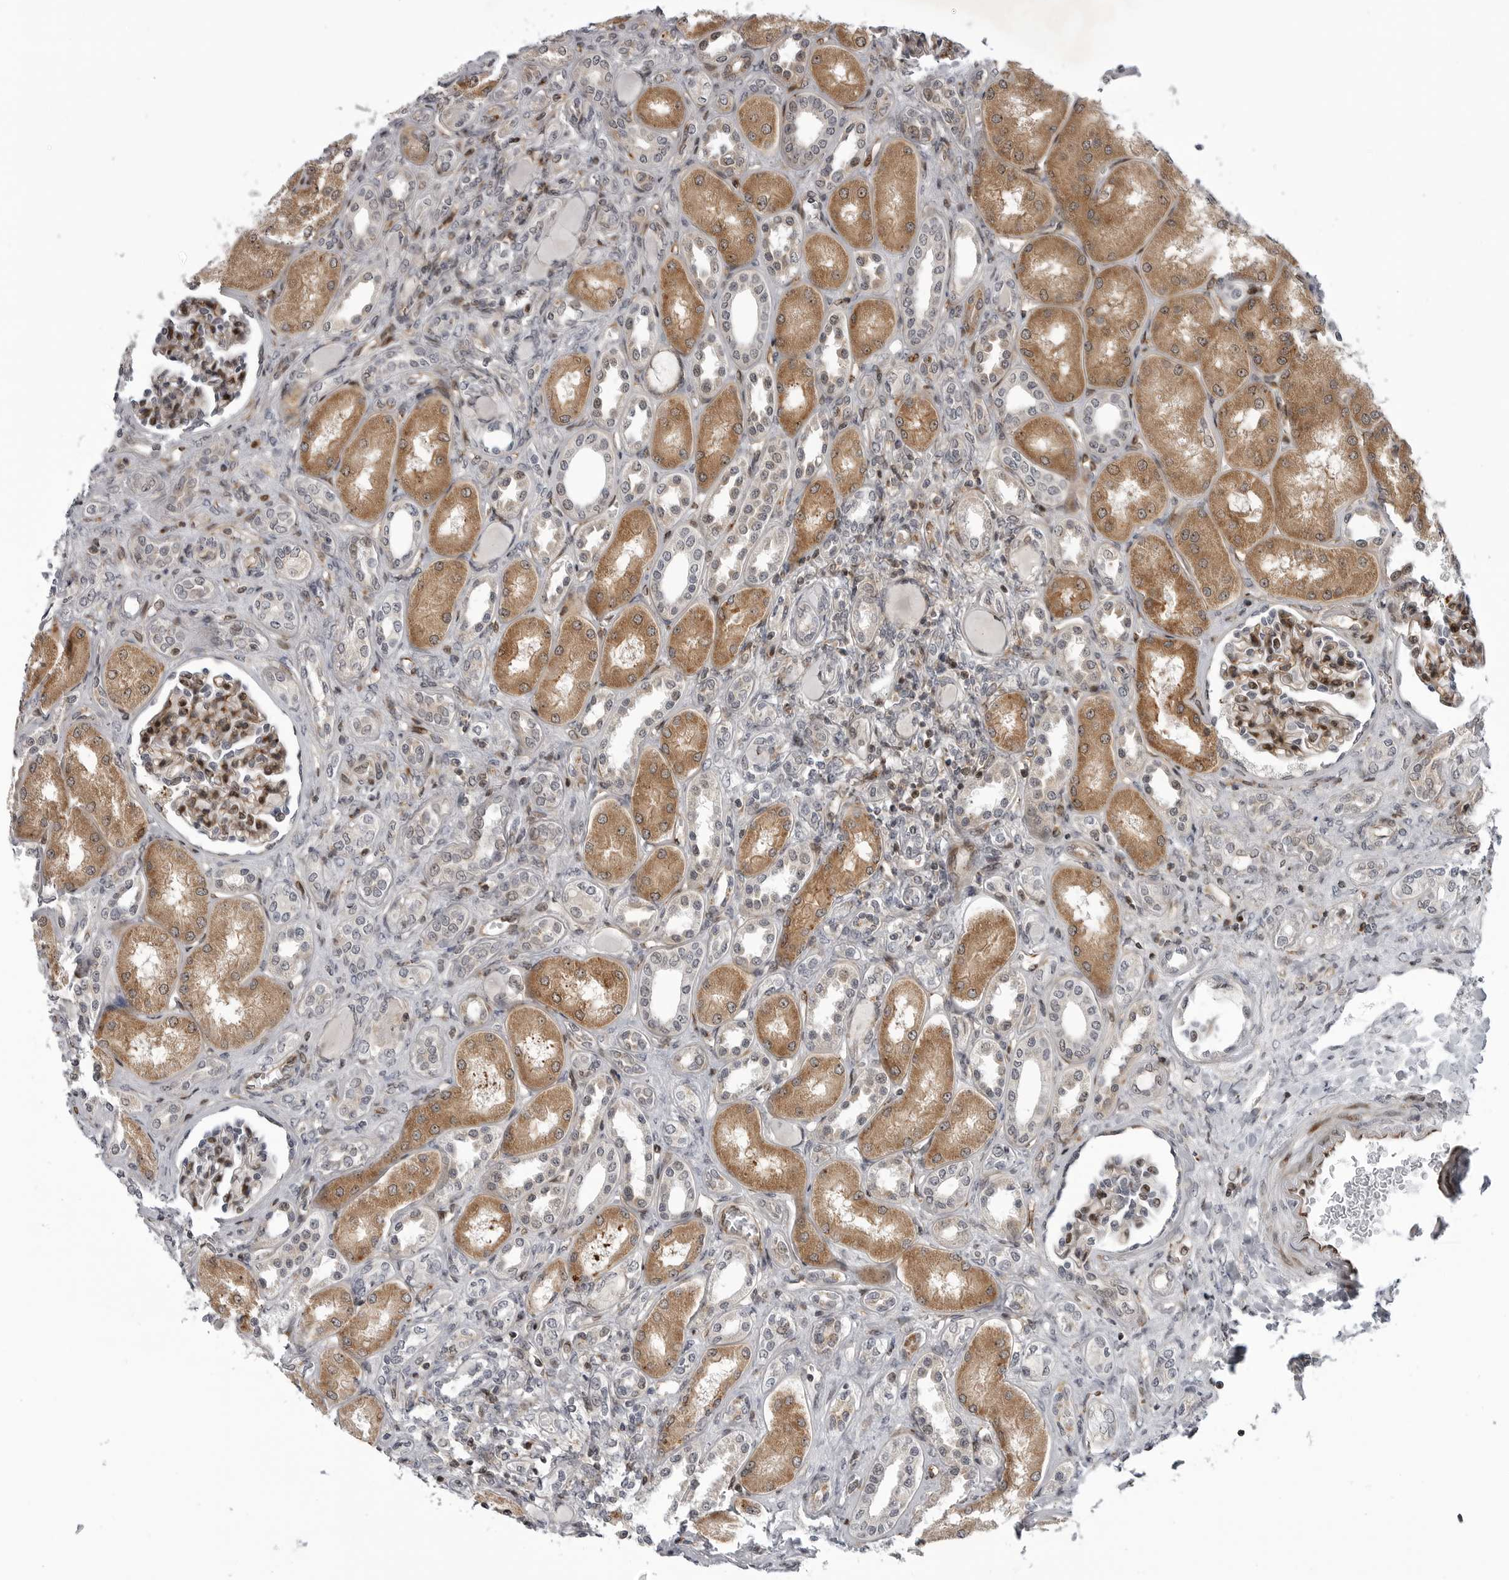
{"staining": {"intensity": "moderate", "quantity": "<25%", "location": "nuclear"}, "tissue": "kidney", "cell_type": "Cells in glomeruli", "image_type": "normal", "snomed": [{"axis": "morphology", "description": "Normal tissue, NOS"}, {"axis": "topography", "description": "Kidney"}], "caption": "Brown immunohistochemical staining in unremarkable human kidney reveals moderate nuclear staining in about <25% of cells in glomeruli. The staining was performed using DAB (3,3'-diaminobenzidine) to visualize the protein expression in brown, while the nuclei were stained in blue with hematoxylin (Magnification: 20x).", "gene": "ABL1", "patient": {"sex": "male", "age": 7}}